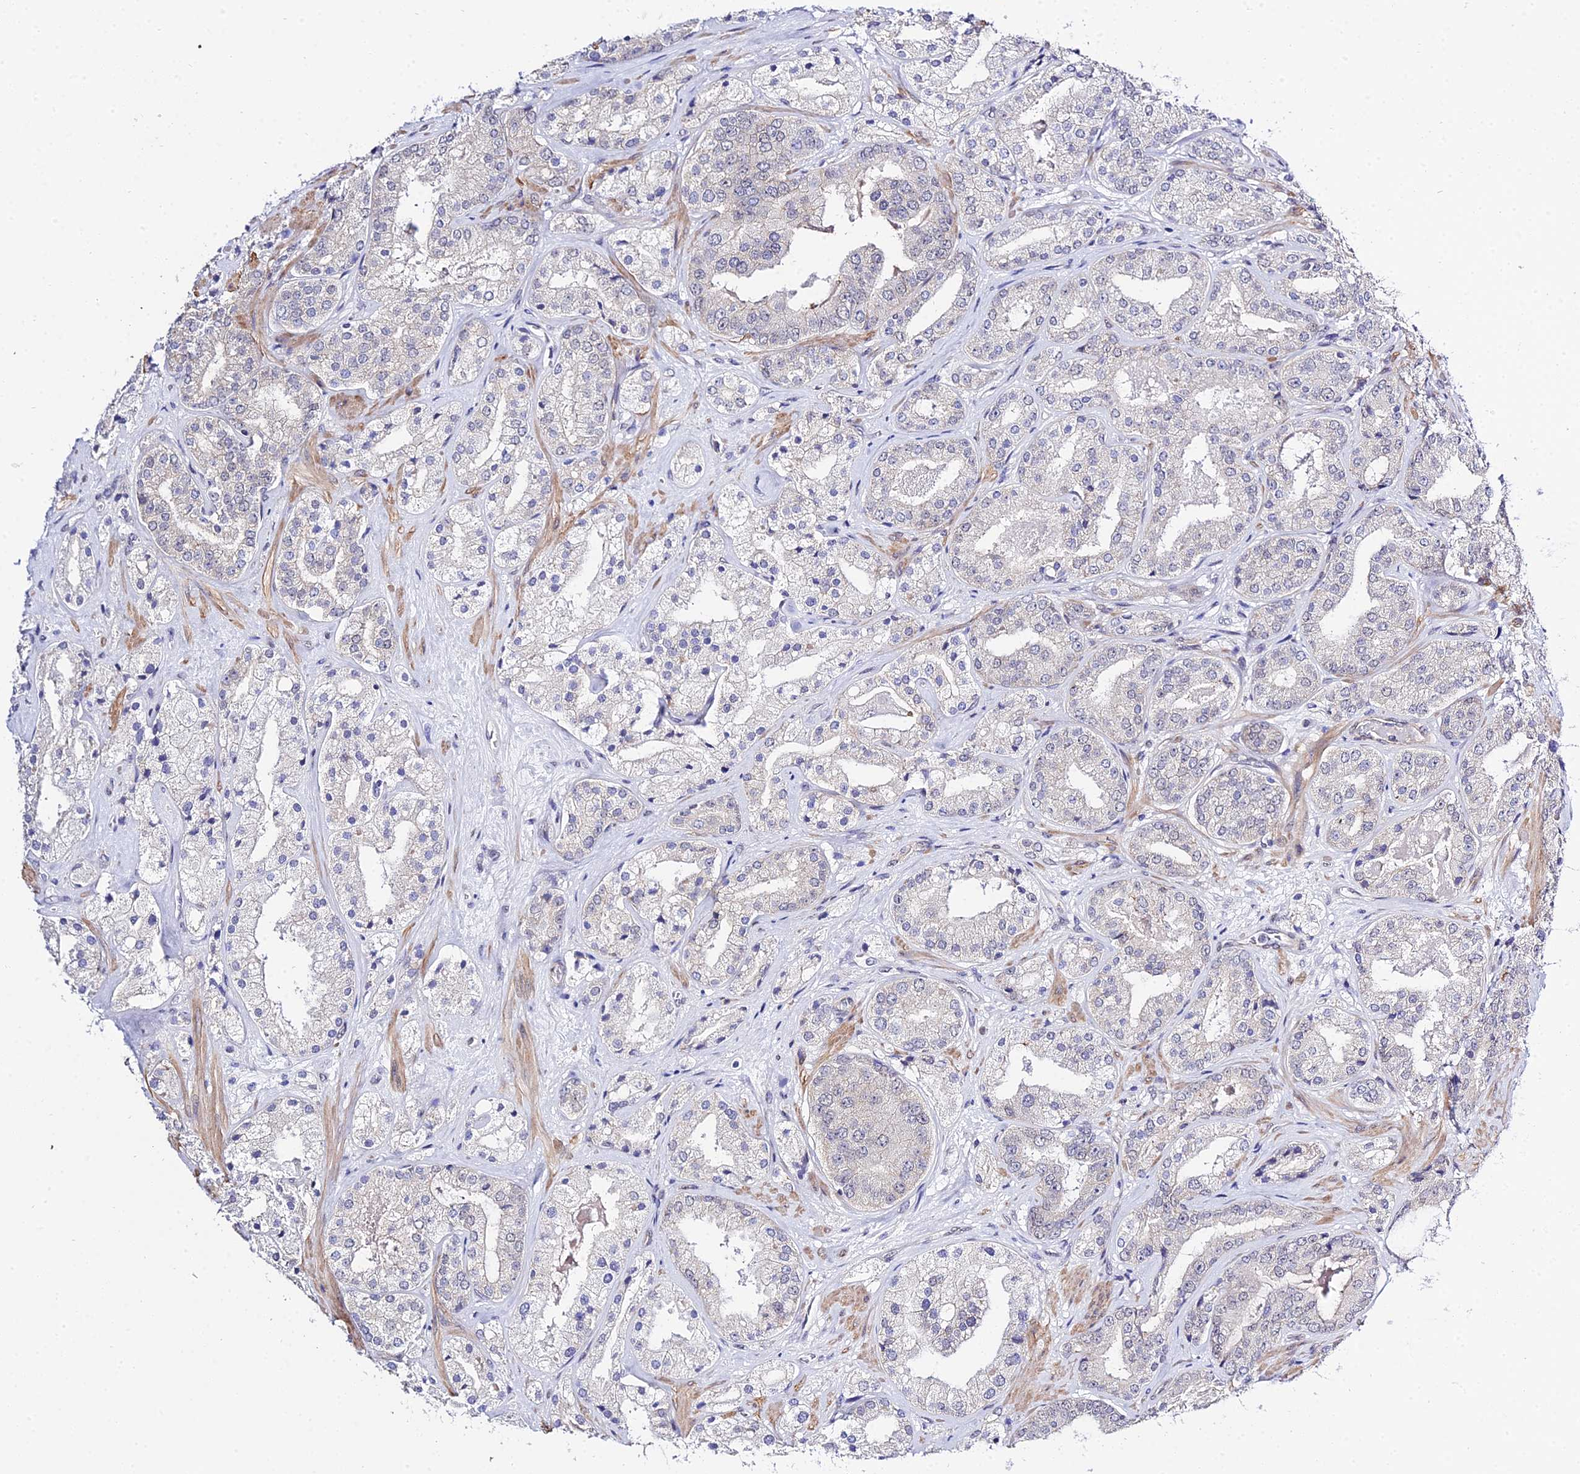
{"staining": {"intensity": "negative", "quantity": "none", "location": "none"}, "tissue": "prostate cancer", "cell_type": "Tumor cells", "image_type": "cancer", "snomed": [{"axis": "morphology", "description": "Adenocarcinoma, High grade"}, {"axis": "topography", "description": "Prostate"}], "caption": "DAB (3,3'-diaminobenzidine) immunohistochemical staining of human high-grade adenocarcinoma (prostate) reveals no significant positivity in tumor cells.", "gene": "ZNF628", "patient": {"sex": "male", "age": 63}}